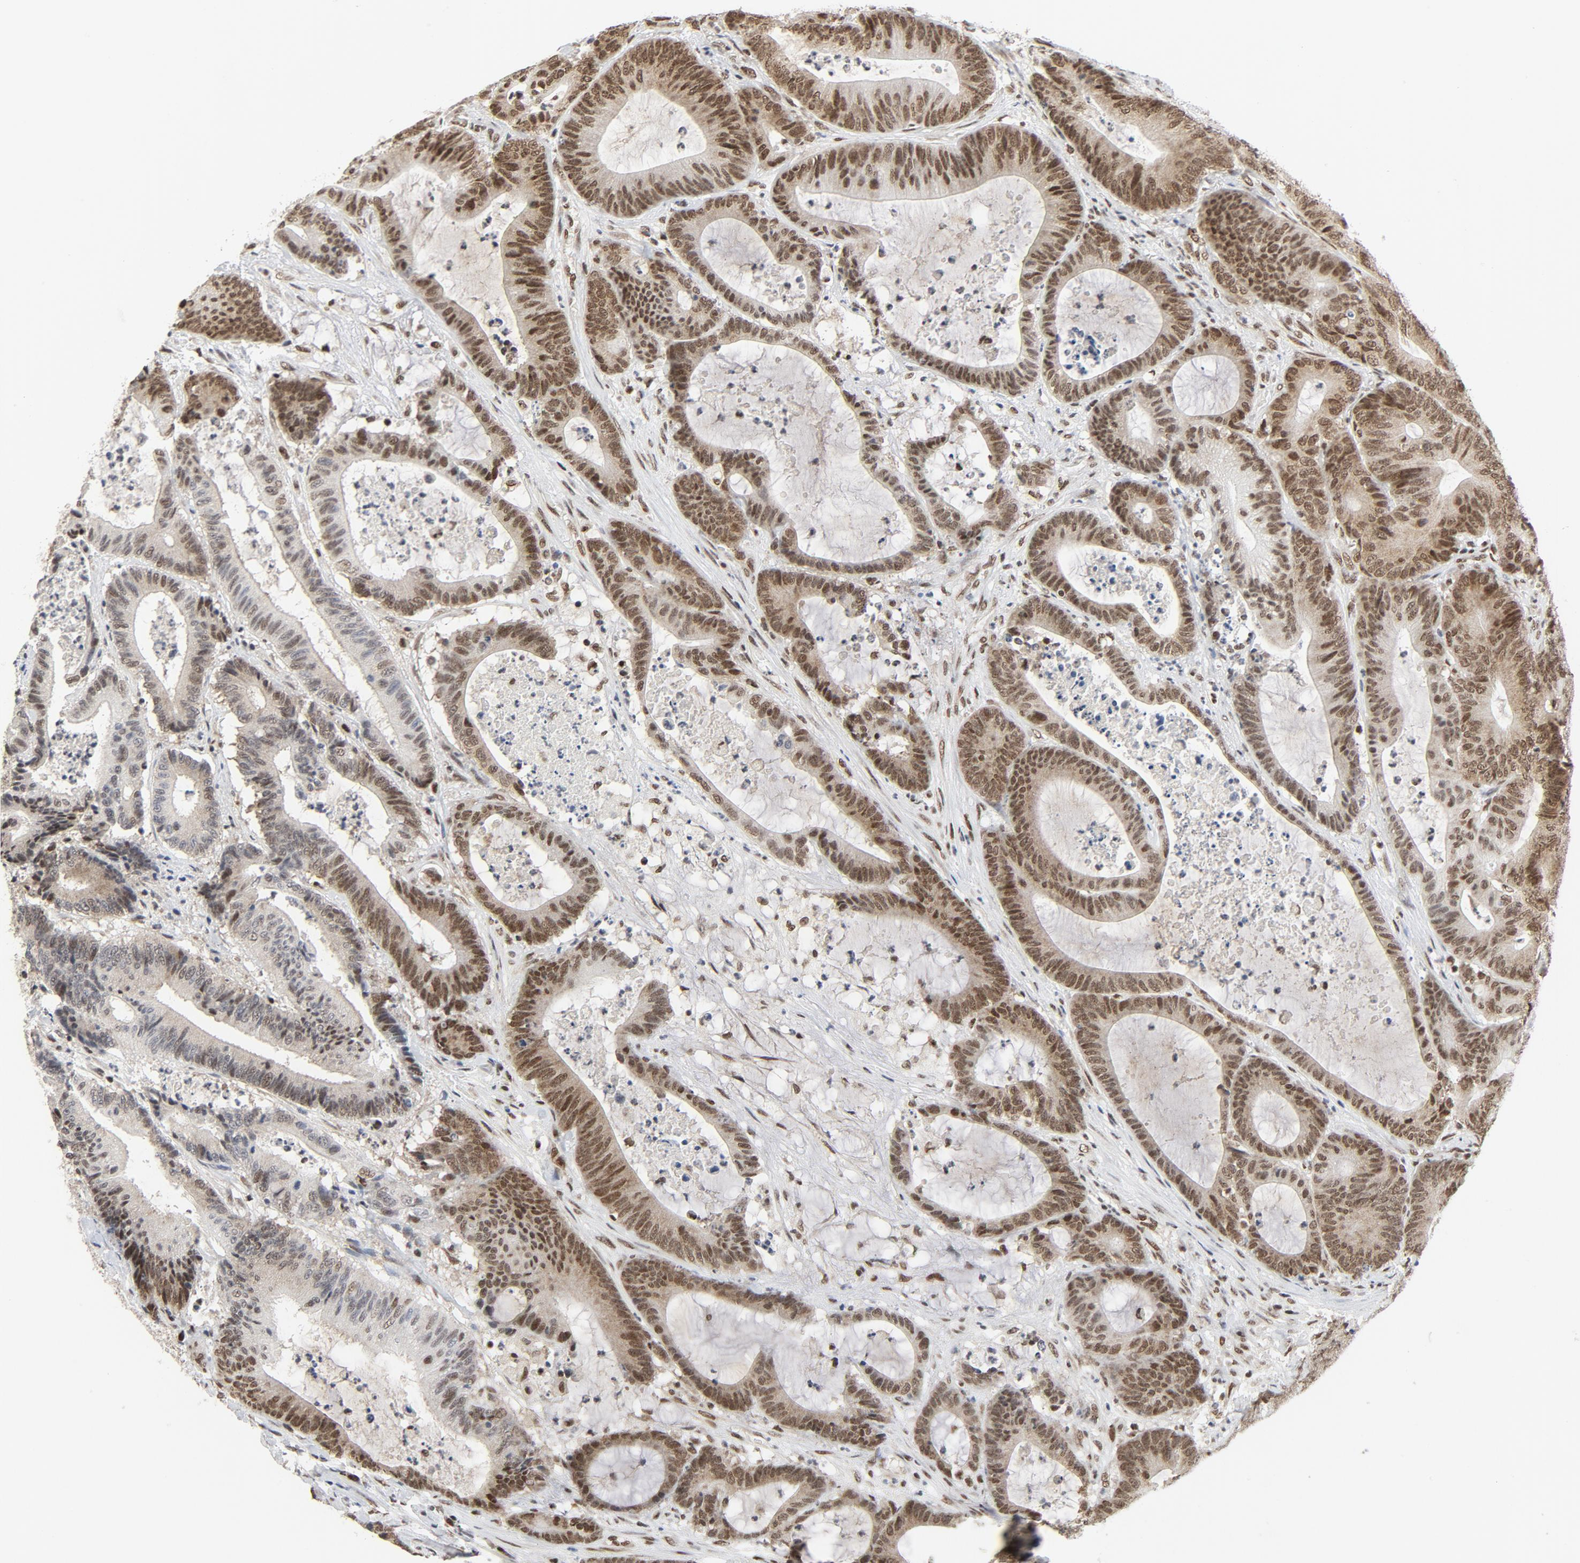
{"staining": {"intensity": "moderate", "quantity": ">75%", "location": "nuclear"}, "tissue": "colorectal cancer", "cell_type": "Tumor cells", "image_type": "cancer", "snomed": [{"axis": "morphology", "description": "Adenocarcinoma, NOS"}, {"axis": "topography", "description": "Colon"}], "caption": "Immunohistochemical staining of colorectal cancer (adenocarcinoma) demonstrates medium levels of moderate nuclear positivity in about >75% of tumor cells.", "gene": "ERCC1", "patient": {"sex": "female", "age": 84}}